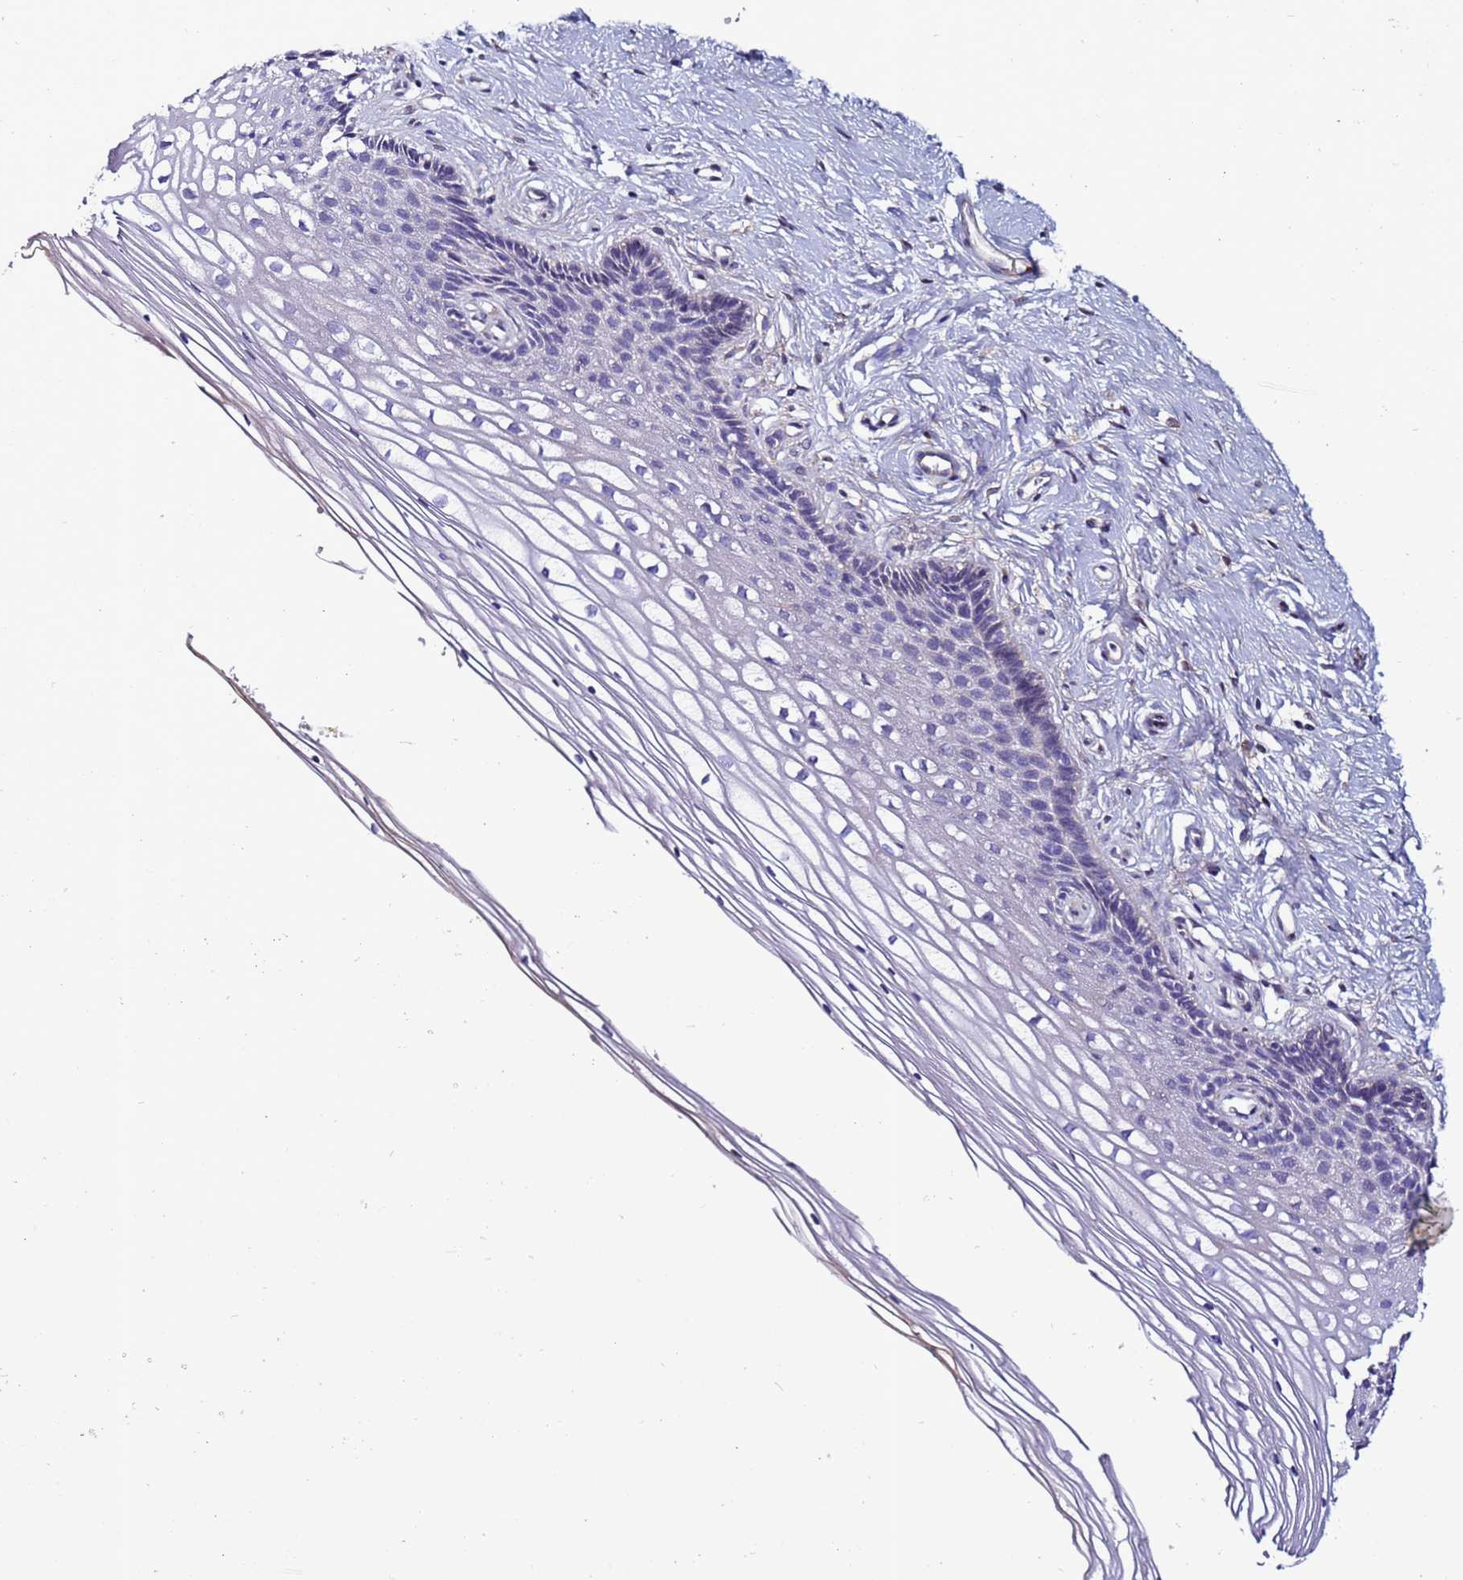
{"staining": {"intensity": "negative", "quantity": "none", "location": "none"}, "tissue": "cervix", "cell_type": "Glandular cells", "image_type": "normal", "snomed": [{"axis": "morphology", "description": "Normal tissue, NOS"}, {"axis": "topography", "description": "Cervix"}], "caption": "Photomicrograph shows no protein staining in glandular cells of unremarkable cervix.", "gene": "C8G", "patient": {"sex": "female", "age": 33}}